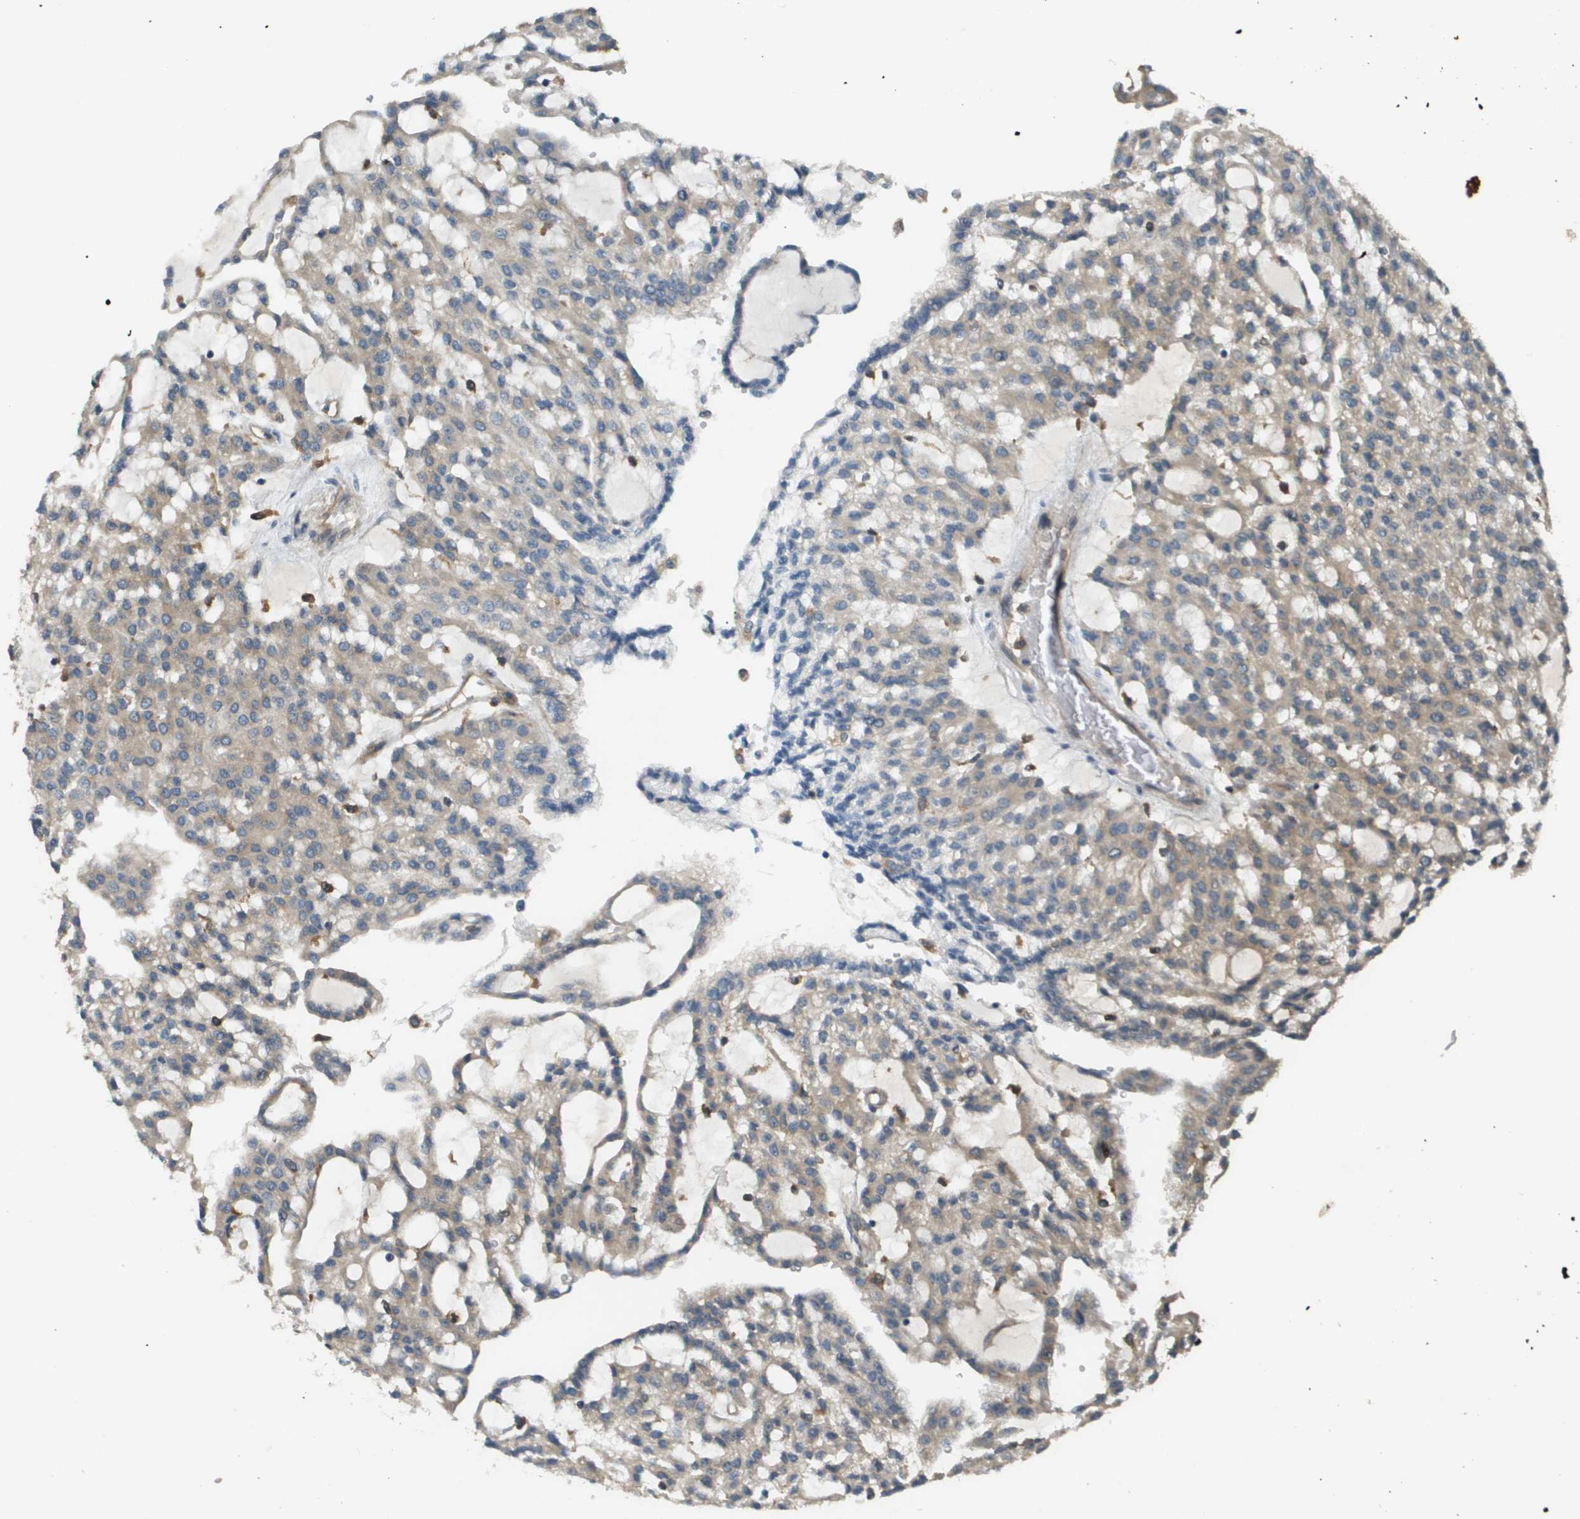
{"staining": {"intensity": "weak", "quantity": ">75%", "location": "cytoplasmic/membranous"}, "tissue": "renal cancer", "cell_type": "Tumor cells", "image_type": "cancer", "snomed": [{"axis": "morphology", "description": "Adenocarcinoma, NOS"}, {"axis": "topography", "description": "Kidney"}], "caption": "Weak cytoplasmic/membranous positivity is seen in about >75% of tumor cells in renal adenocarcinoma.", "gene": "CORO1B", "patient": {"sex": "male", "age": 63}}